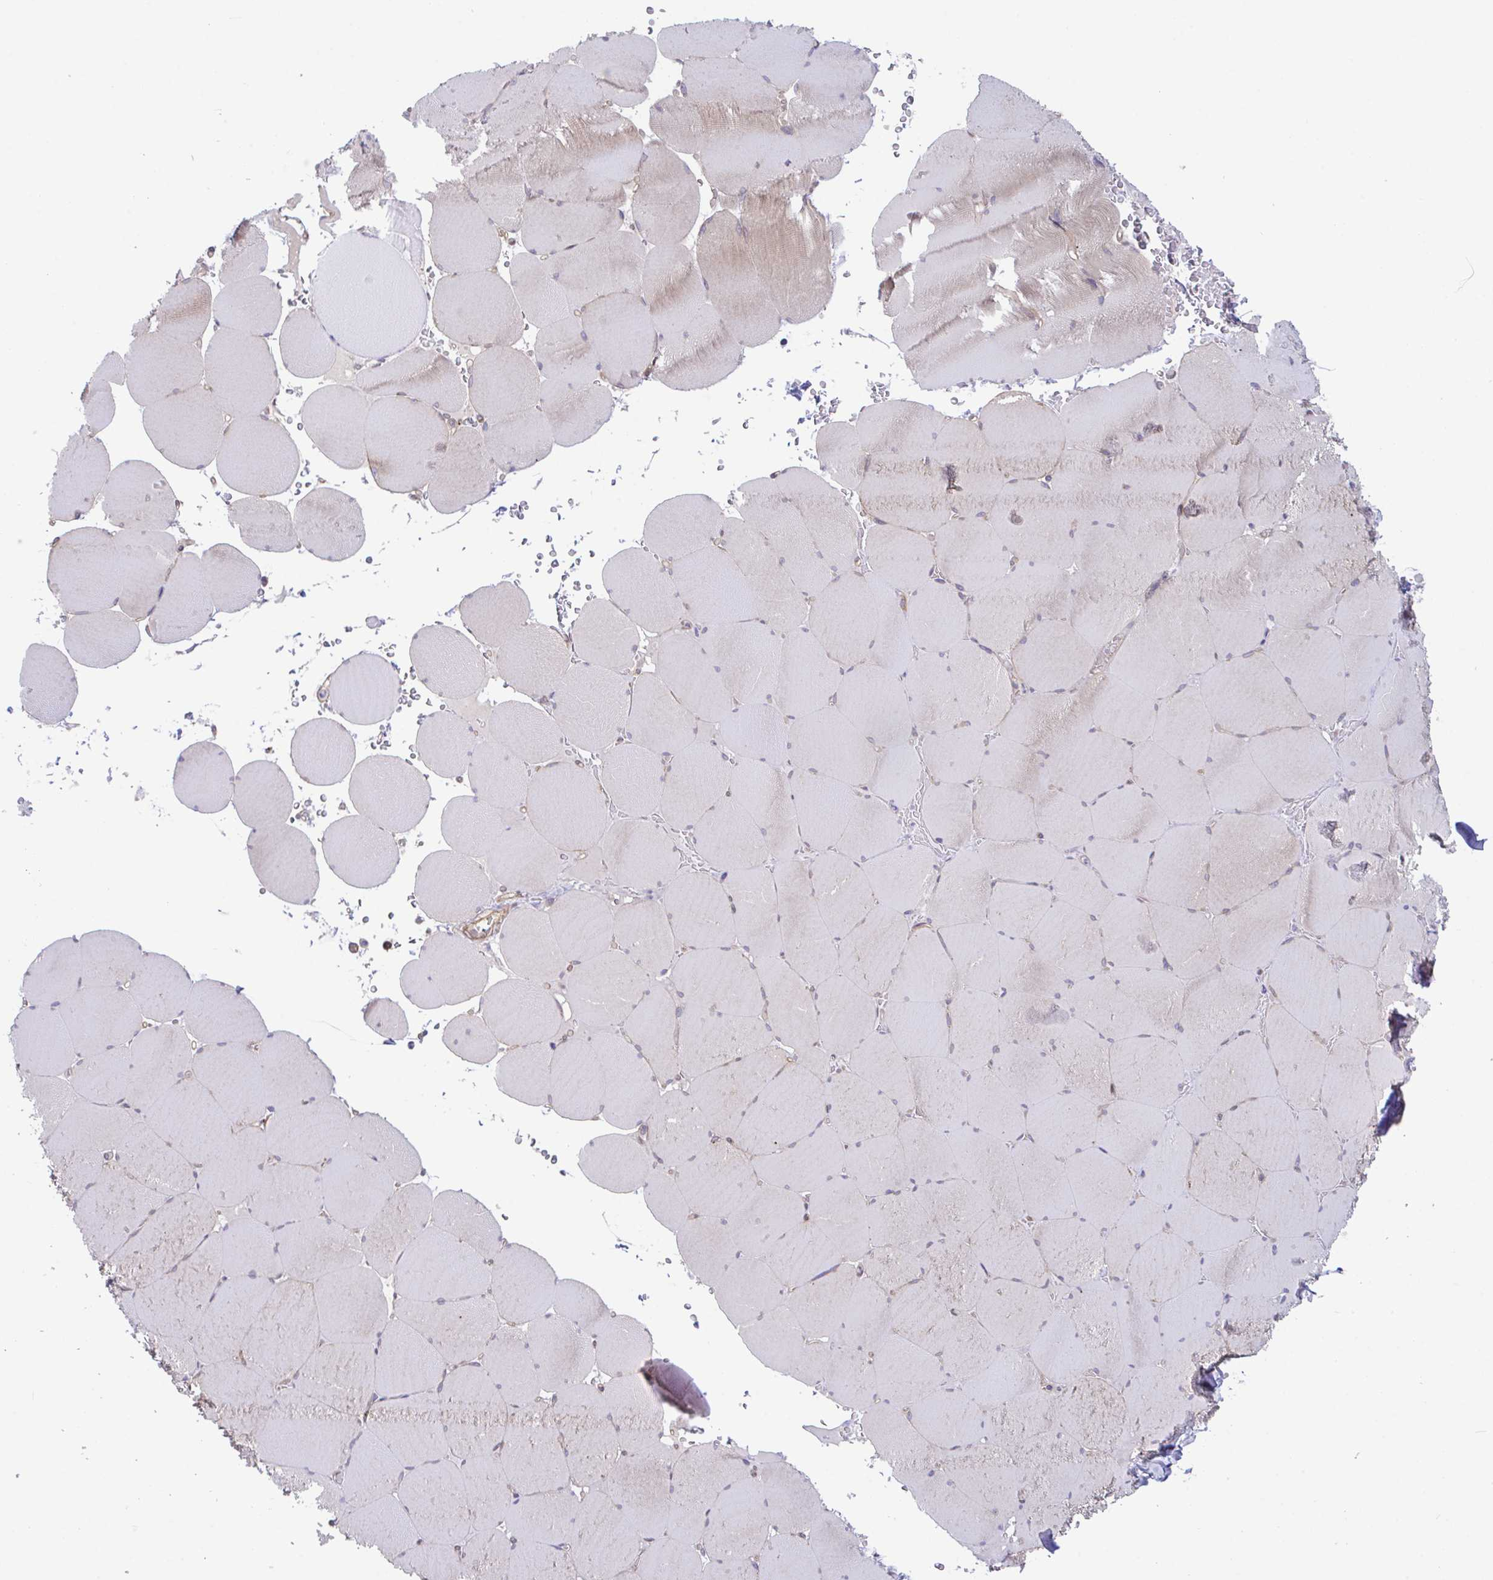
{"staining": {"intensity": "weak", "quantity": "<25%", "location": "cytoplasmic/membranous"}, "tissue": "skeletal muscle", "cell_type": "Myocytes", "image_type": "normal", "snomed": [{"axis": "morphology", "description": "Normal tissue, NOS"}, {"axis": "topography", "description": "Skeletal muscle"}, {"axis": "topography", "description": "Head-Neck"}], "caption": "Immunohistochemical staining of normal human skeletal muscle reveals no significant staining in myocytes.", "gene": "ZBED3", "patient": {"sex": "male", "age": 66}}